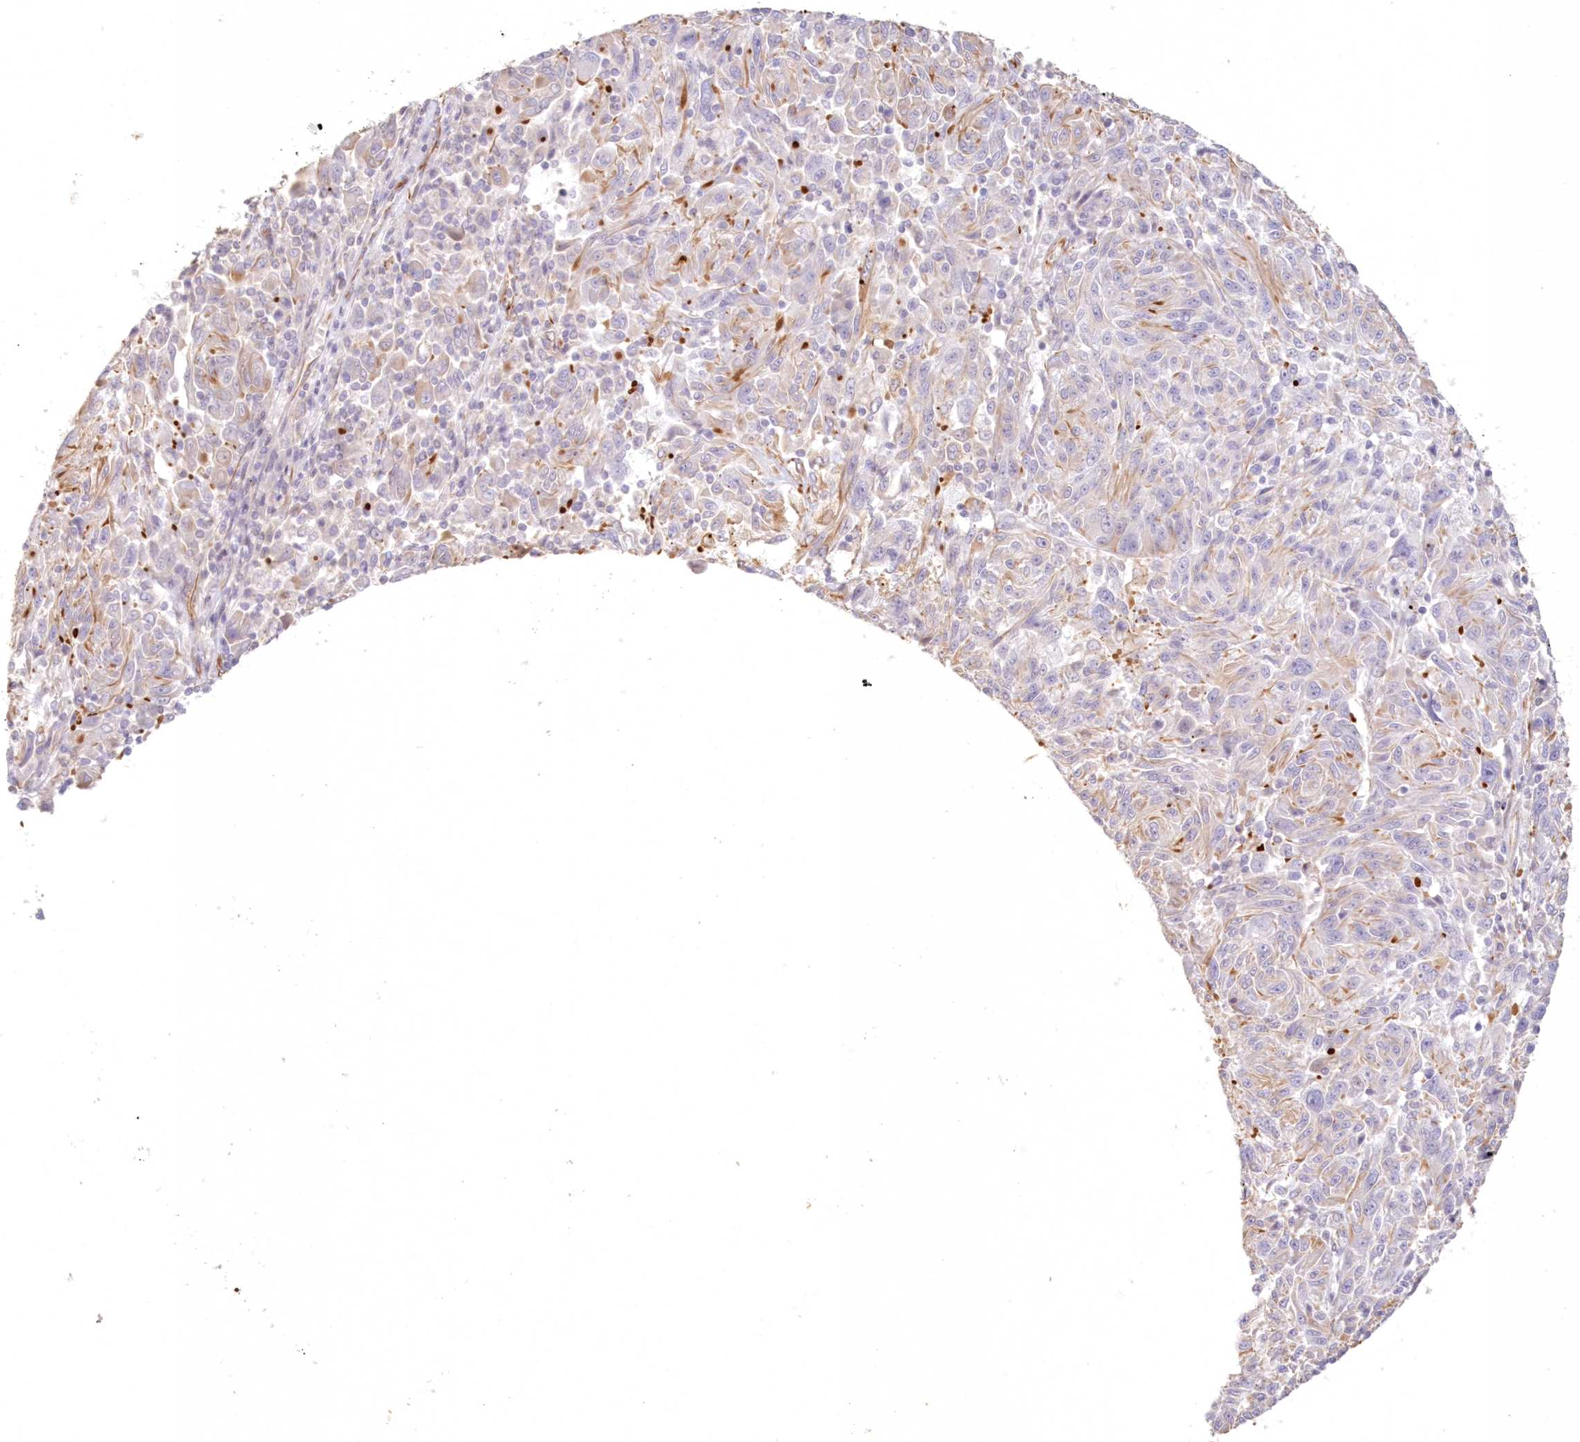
{"staining": {"intensity": "moderate", "quantity": "25%-75%", "location": "cytoplasmic/membranous"}, "tissue": "melanoma", "cell_type": "Tumor cells", "image_type": "cancer", "snomed": [{"axis": "morphology", "description": "Malignant melanoma, NOS"}, {"axis": "topography", "description": "Skin"}], "caption": "Immunohistochemical staining of human melanoma displays moderate cytoplasmic/membranous protein positivity in approximately 25%-75% of tumor cells. (DAB (3,3'-diaminobenzidine) IHC, brown staining for protein, blue staining for nuclei).", "gene": "DMRTB1", "patient": {"sex": "male", "age": 53}}